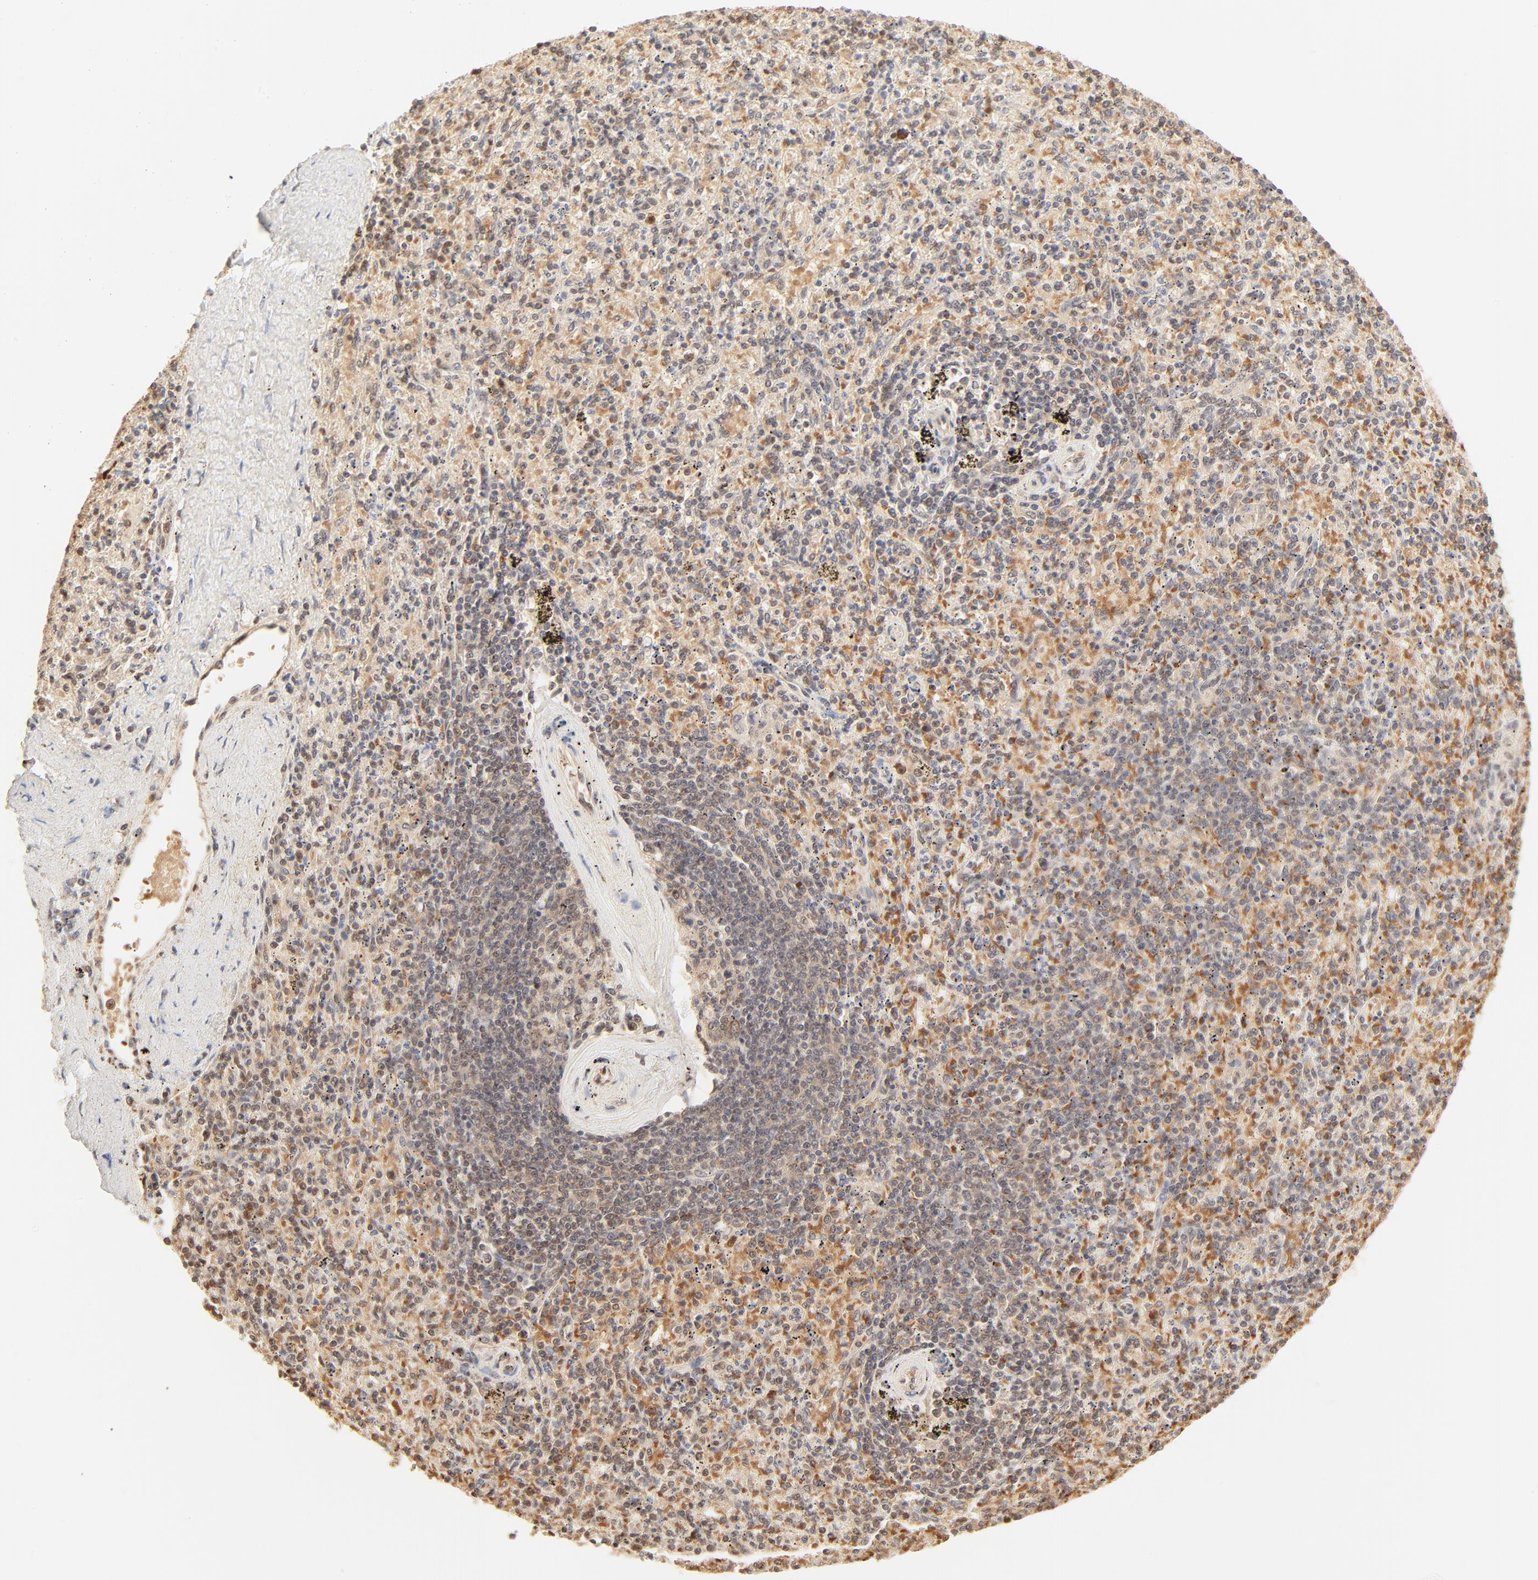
{"staining": {"intensity": "strong", "quantity": ">75%", "location": "nuclear"}, "tissue": "spleen", "cell_type": "Cells in red pulp", "image_type": "normal", "snomed": [{"axis": "morphology", "description": "Normal tissue, NOS"}, {"axis": "topography", "description": "Spleen"}], "caption": "Immunohistochemistry (IHC) histopathology image of normal spleen: spleen stained using IHC shows high levels of strong protein expression localized specifically in the nuclear of cells in red pulp, appearing as a nuclear brown color.", "gene": "FAM50A", "patient": {"sex": "female", "age": 43}}